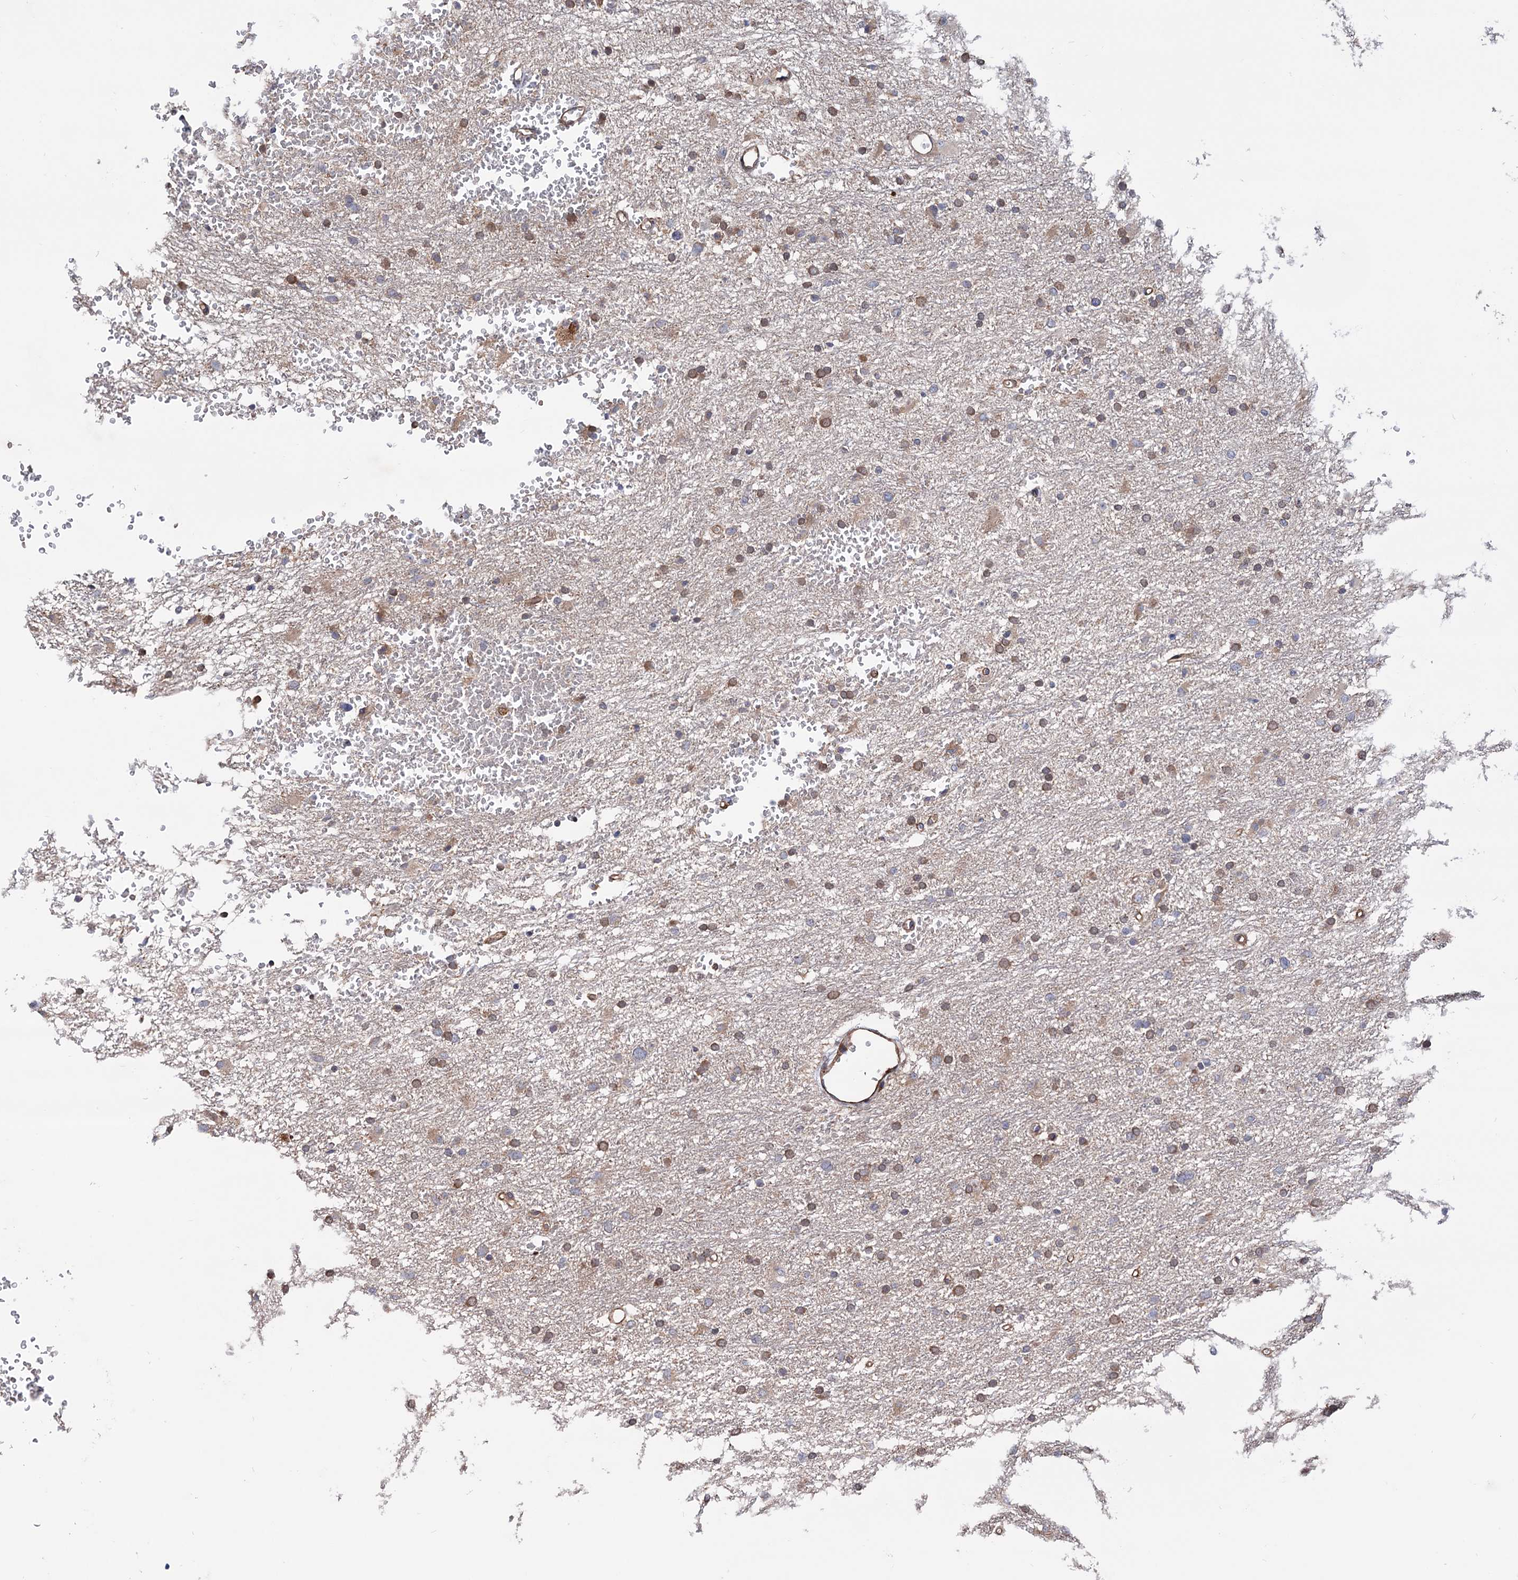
{"staining": {"intensity": "weak", "quantity": "25%-75%", "location": "cytoplasmic/membranous,nuclear"}, "tissue": "glioma", "cell_type": "Tumor cells", "image_type": "cancer", "snomed": [{"axis": "morphology", "description": "Glioma, malignant, High grade"}, {"axis": "topography", "description": "Cerebral cortex"}], "caption": "High-magnification brightfield microscopy of malignant glioma (high-grade) stained with DAB (brown) and counterstained with hematoxylin (blue). tumor cells exhibit weak cytoplasmic/membranous and nuclear staining is present in approximately25%-75% of cells.", "gene": "FERMT2", "patient": {"sex": "female", "age": 36}}